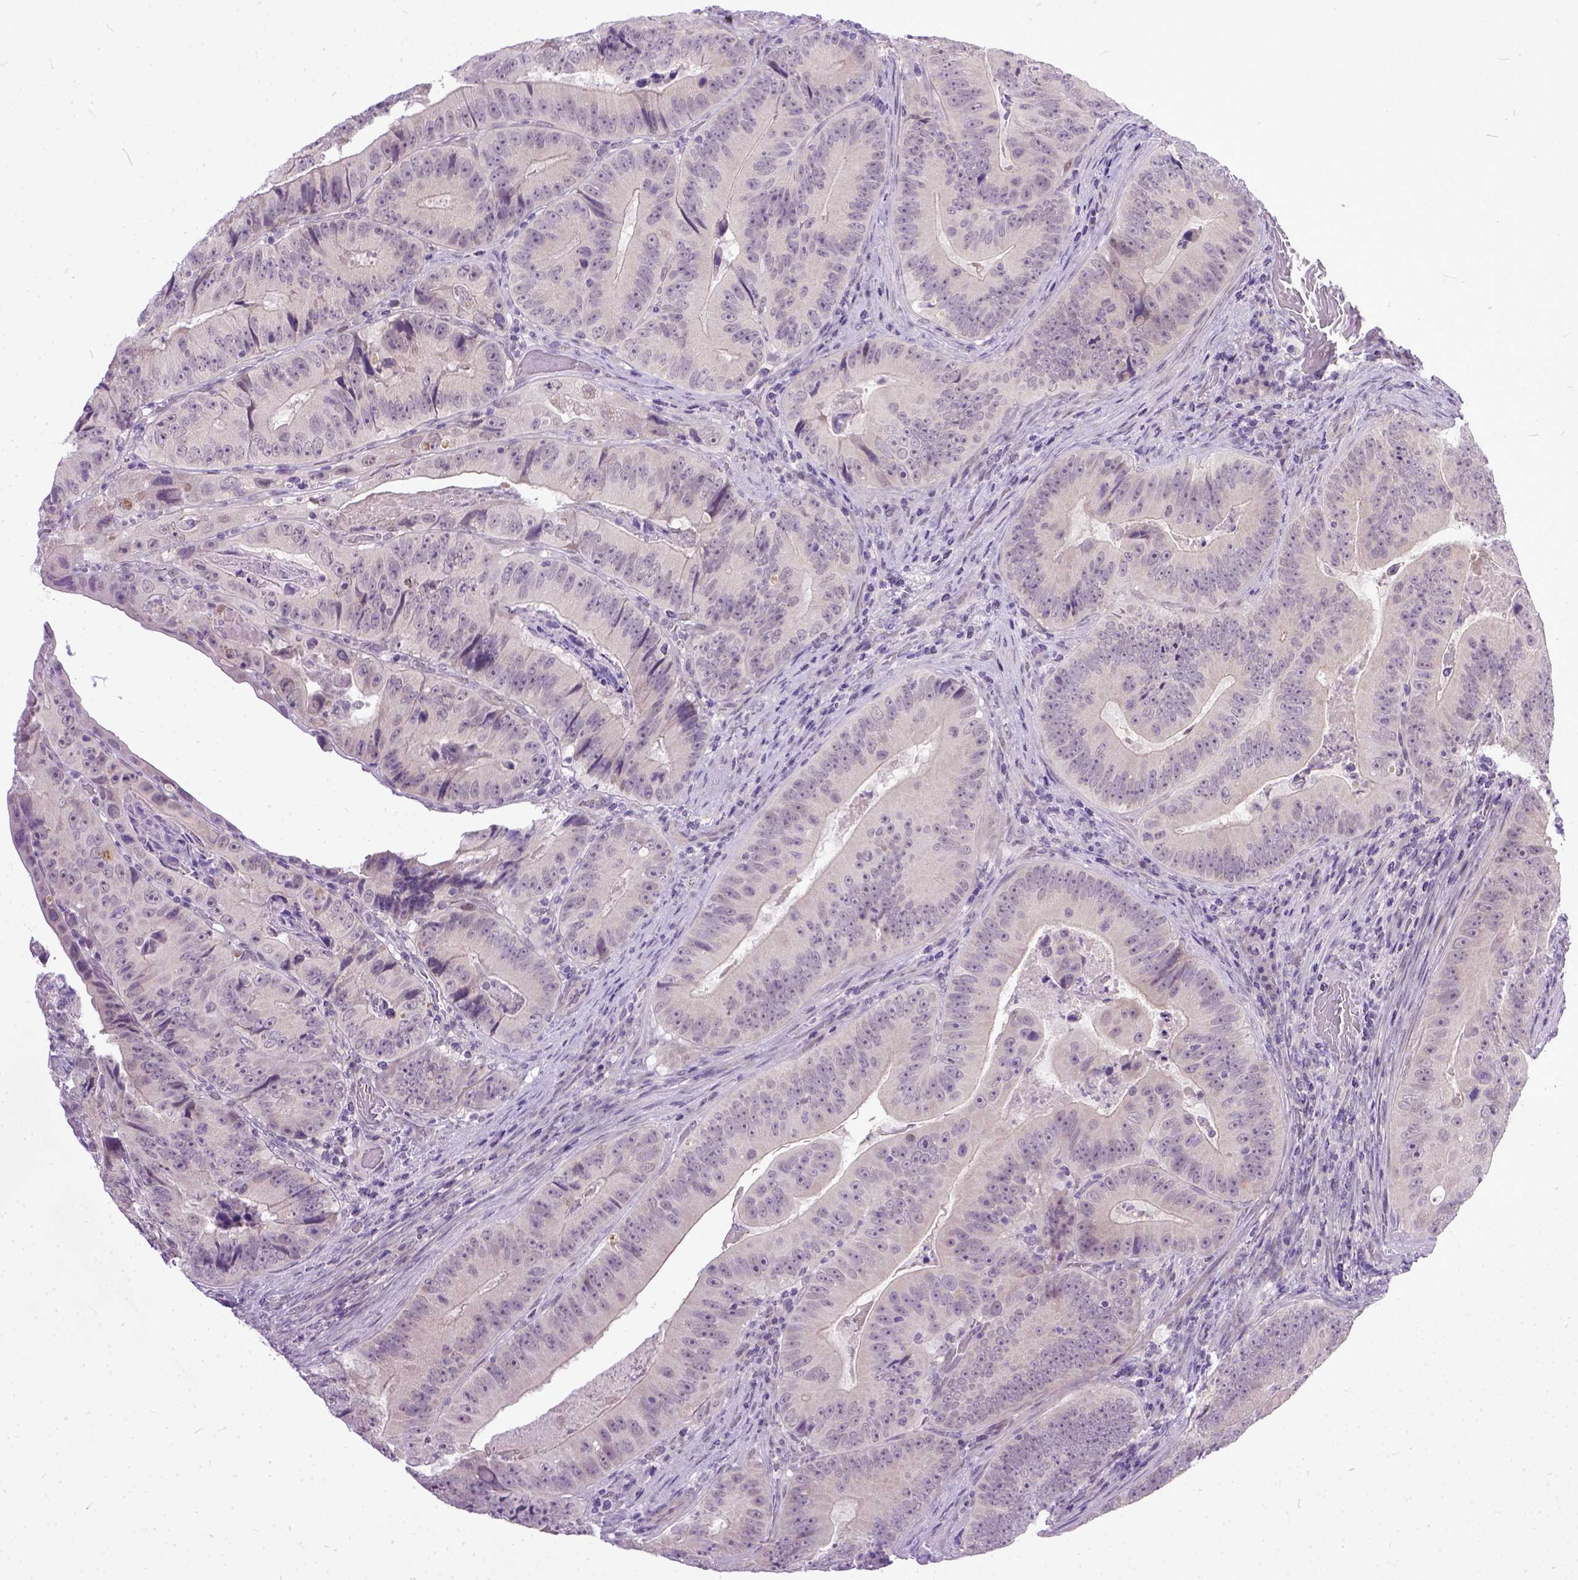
{"staining": {"intensity": "negative", "quantity": "none", "location": "none"}, "tissue": "colorectal cancer", "cell_type": "Tumor cells", "image_type": "cancer", "snomed": [{"axis": "morphology", "description": "Adenocarcinoma, NOS"}, {"axis": "topography", "description": "Colon"}], "caption": "A high-resolution photomicrograph shows IHC staining of colorectal adenocarcinoma, which reveals no significant expression in tumor cells.", "gene": "TCEAL7", "patient": {"sex": "female", "age": 86}}